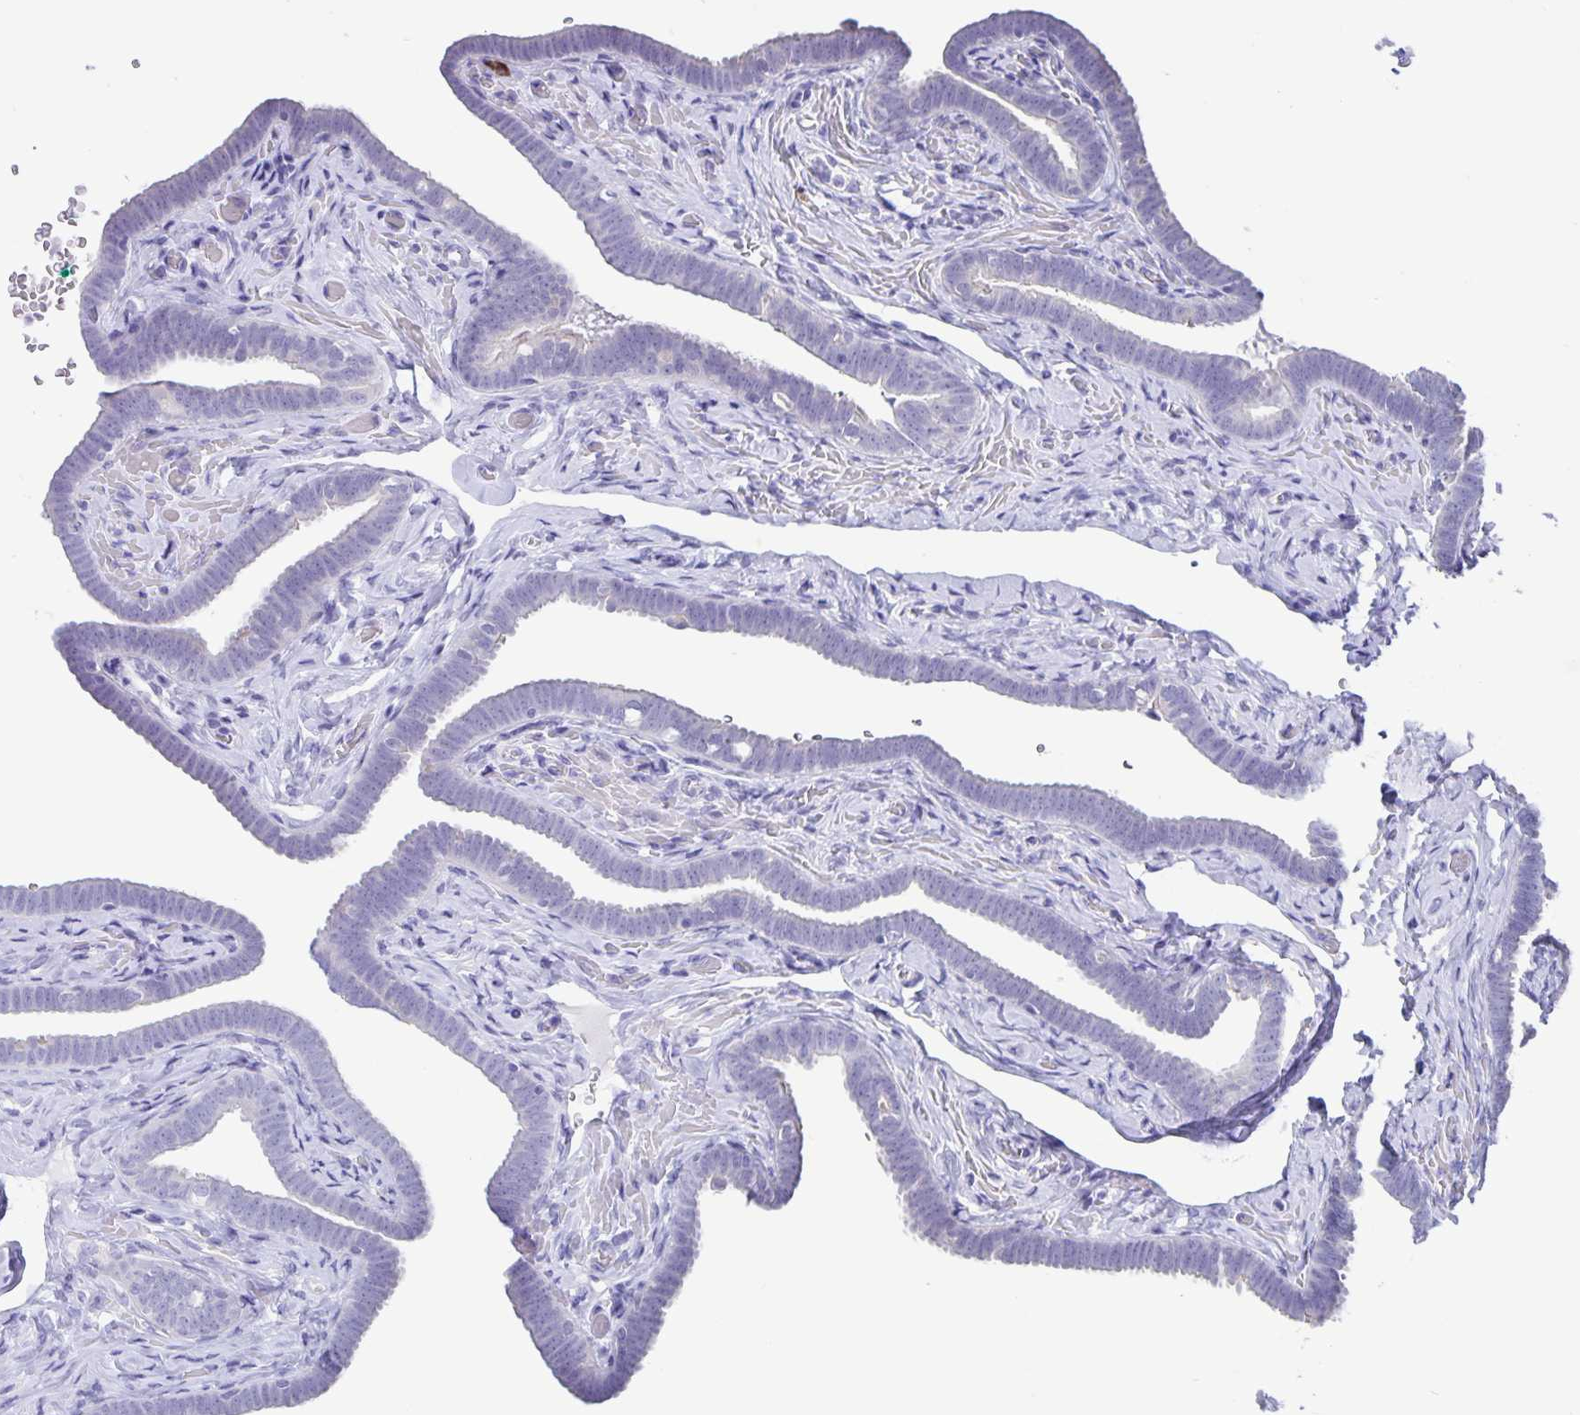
{"staining": {"intensity": "negative", "quantity": "none", "location": "none"}, "tissue": "fallopian tube", "cell_type": "Glandular cells", "image_type": "normal", "snomed": [{"axis": "morphology", "description": "Normal tissue, NOS"}, {"axis": "topography", "description": "Fallopian tube"}], "caption": "The IHC photomicrograph has no significant positivity in glandular cells of fallopian tube.", "gene": "ERMN", "patient": {"sex": "female", "age": 69}}